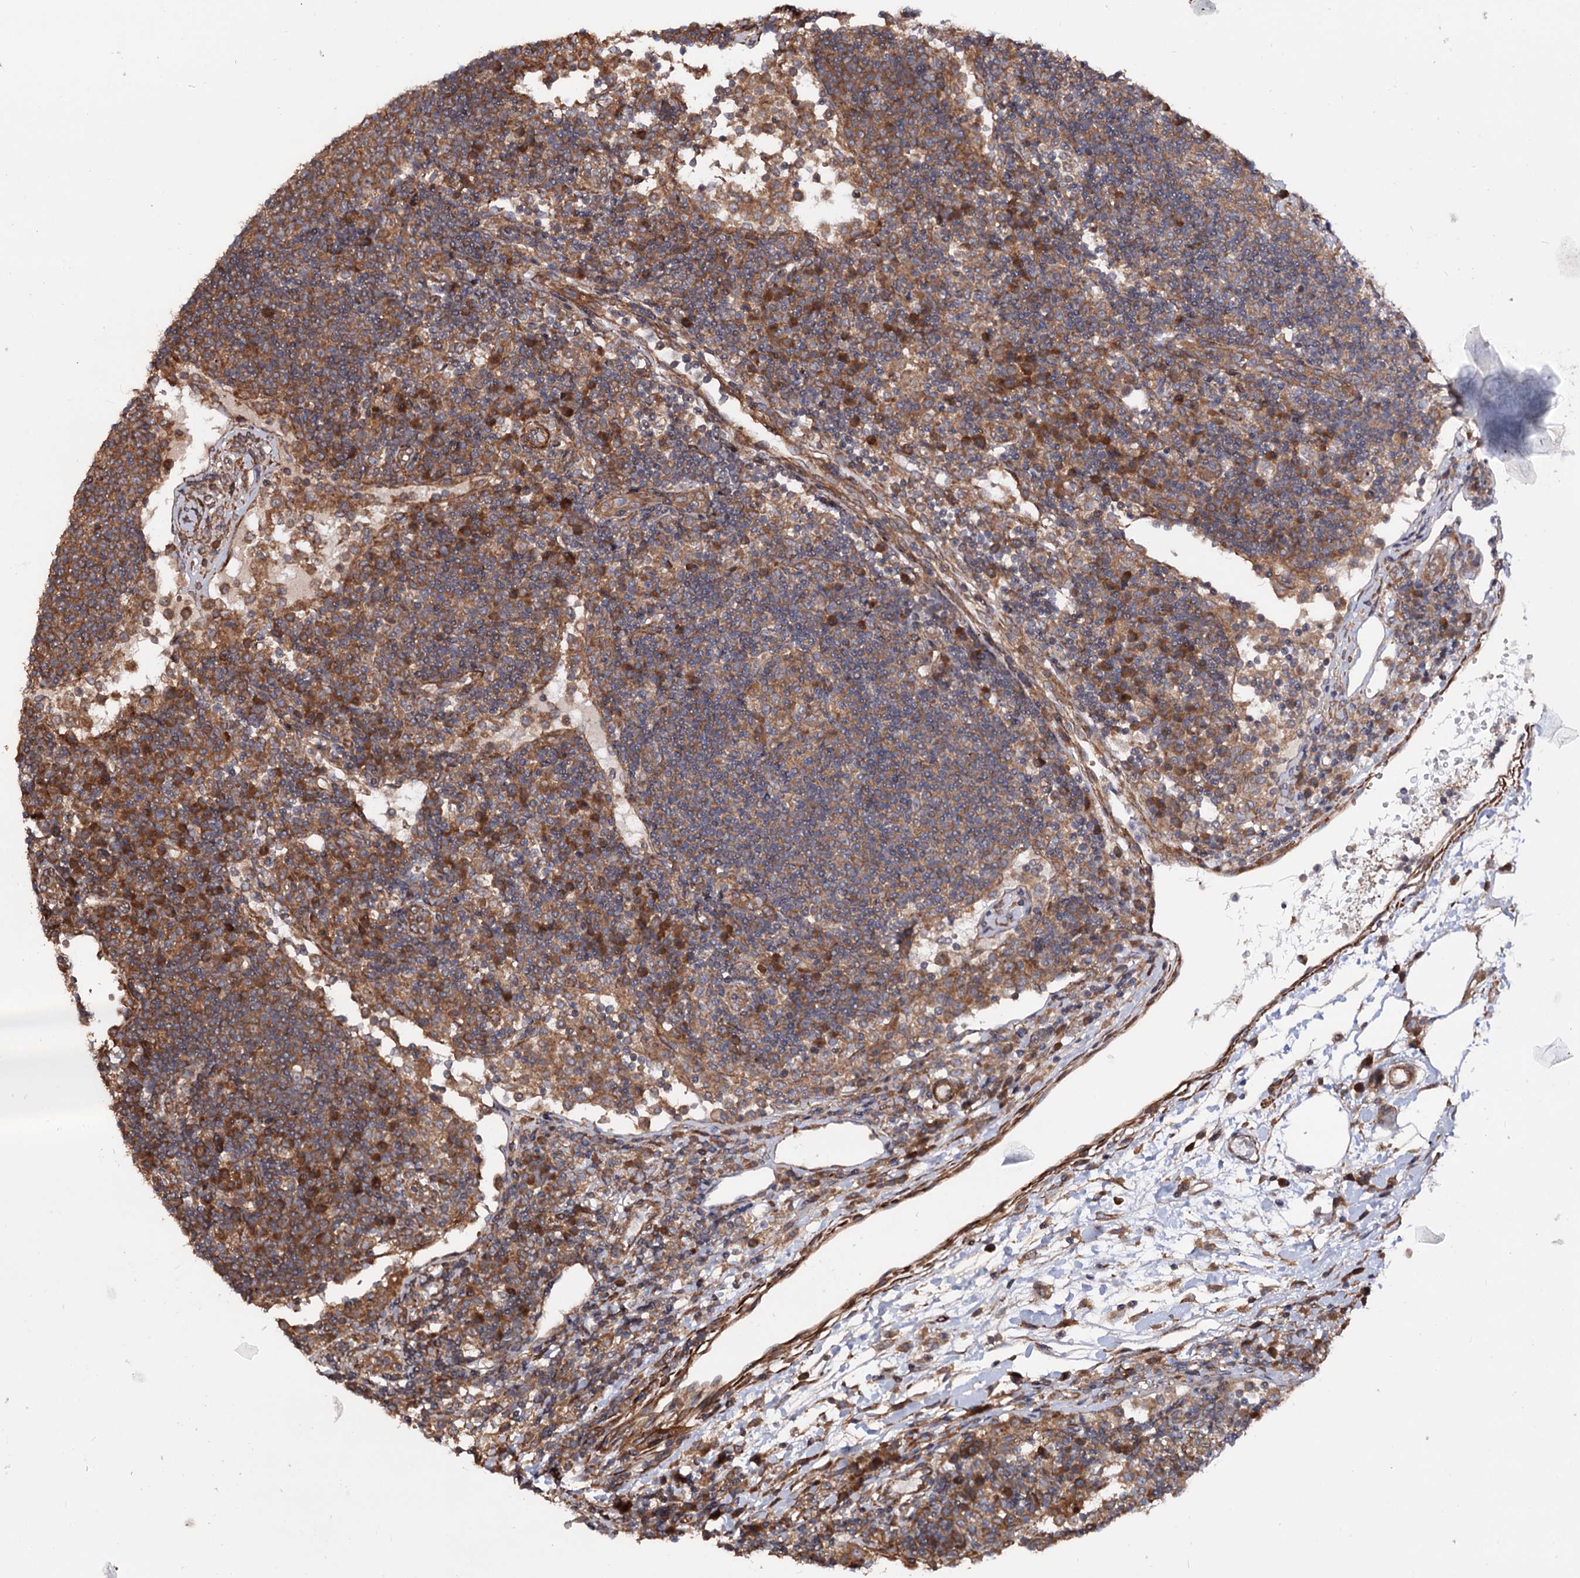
{"staining": {"intensity": "moderate", "quantity": ">75%", "location": "cytoplasmic/membranous"}, "tissue": "lymph node", "cell_type": "Germinal center cells", "image_type": "normal", "snomed": [{"axis": "morphology", "description": "Normal tissue, NOS"}, {"axis": "topography", "description": "Lymph node"}], "caption": "A brown stain labels moderate cytoplasmic/membranous positivity of a protein in germinal center cells of unremarkable human lymph node.", "gene": "FERMT2", "patient": {"sex": "female", "age": 53}}